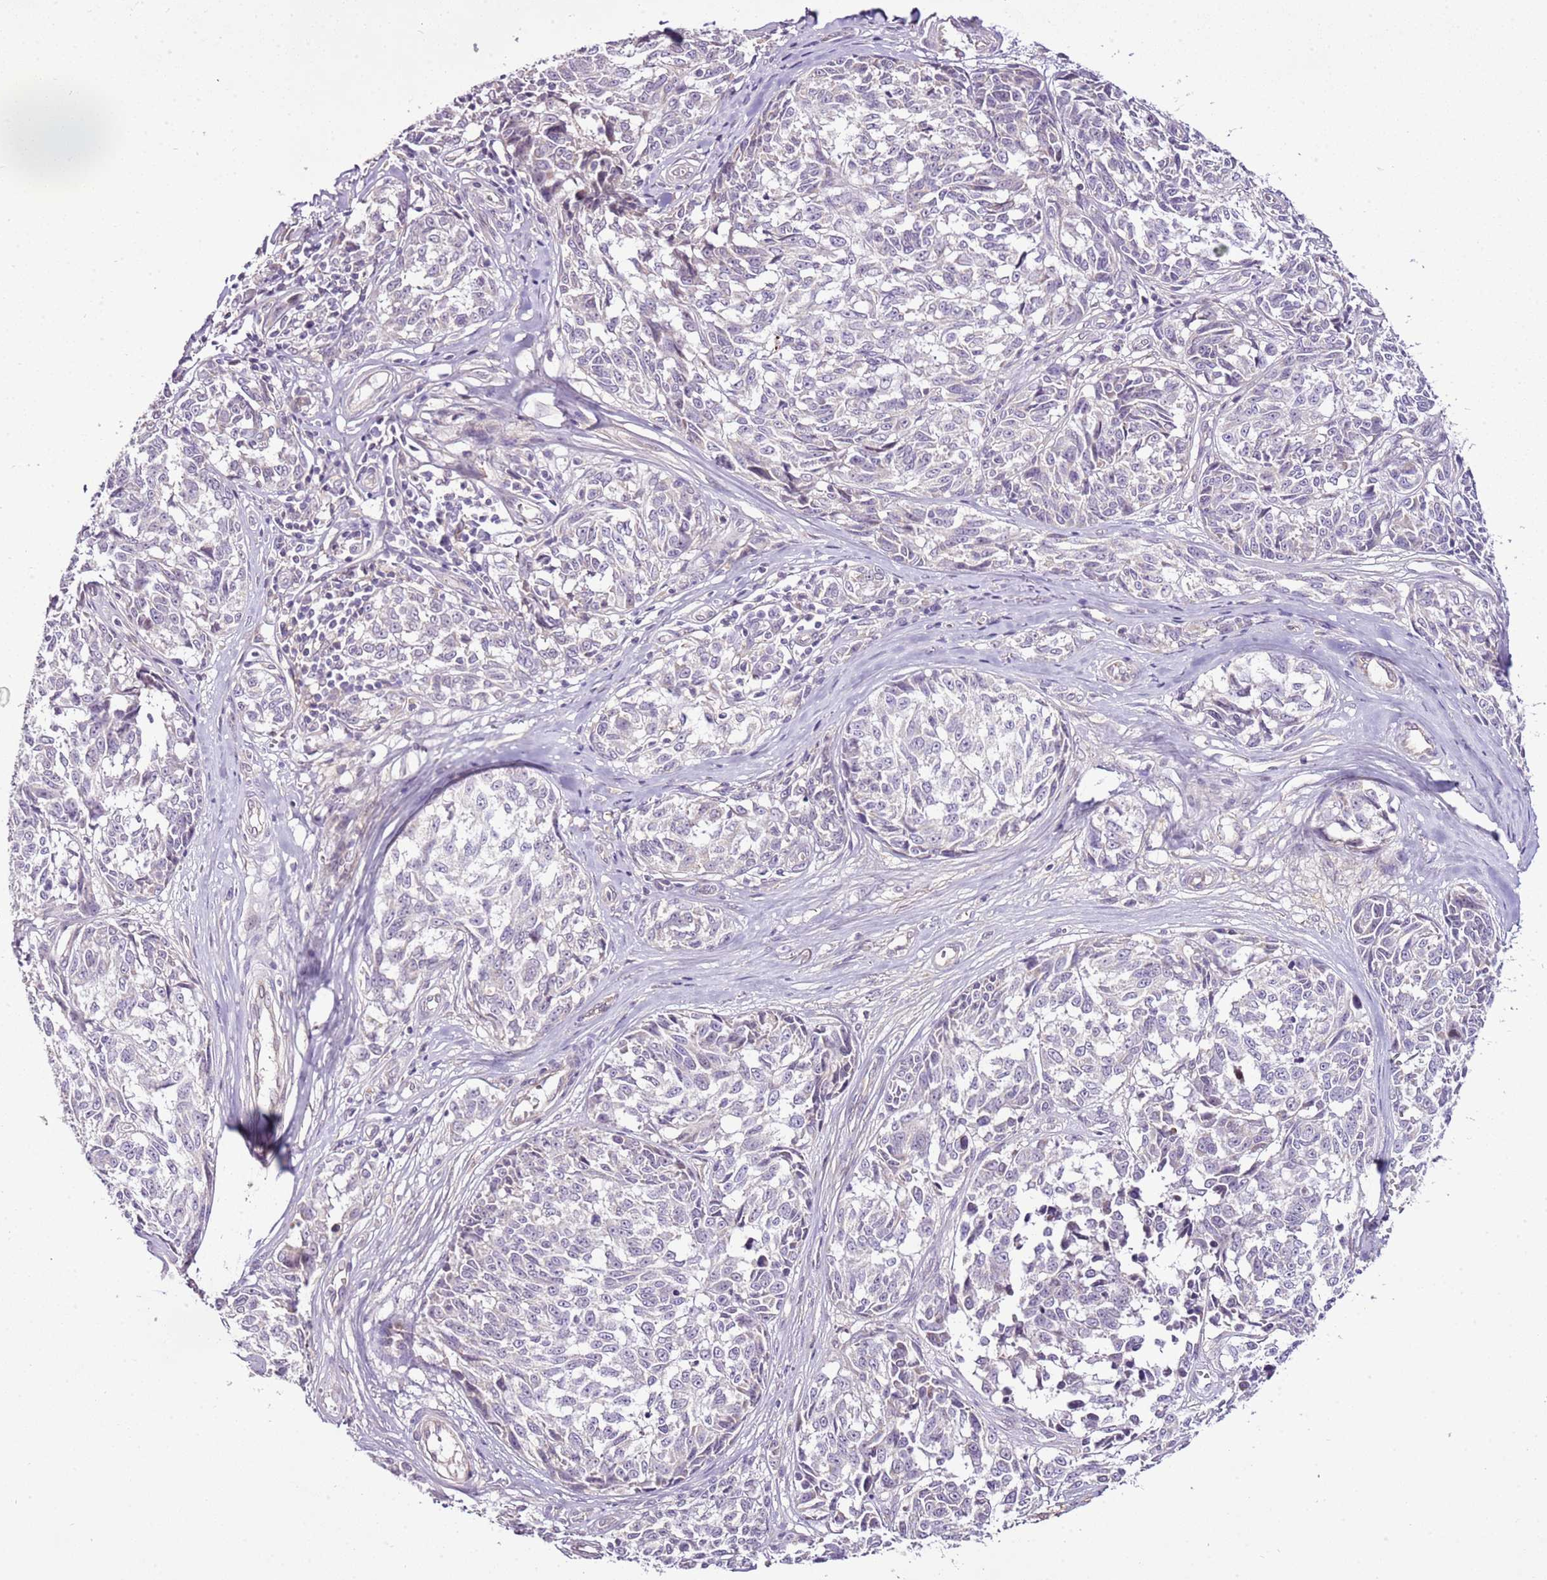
{"staining": {"intensity": "negative", "quantity": "none", "location": "none"}, "tissue": "melanoma", "cell_type": "Tumor cells", "image_type": "cancer", "snomed": [{"axis": "morphology", "description": "Normal tissue, NOS"}, {"axis": "morphology", "description": "Malignant melanoma, NOS"}, {"axis": "topography", "description": "Skin"}], "caption": "There is no significant positivity in tumor cells of malignant melanoma.", "gene": "CMKLR1", "patient": {"sex": "female", "age": 64}}